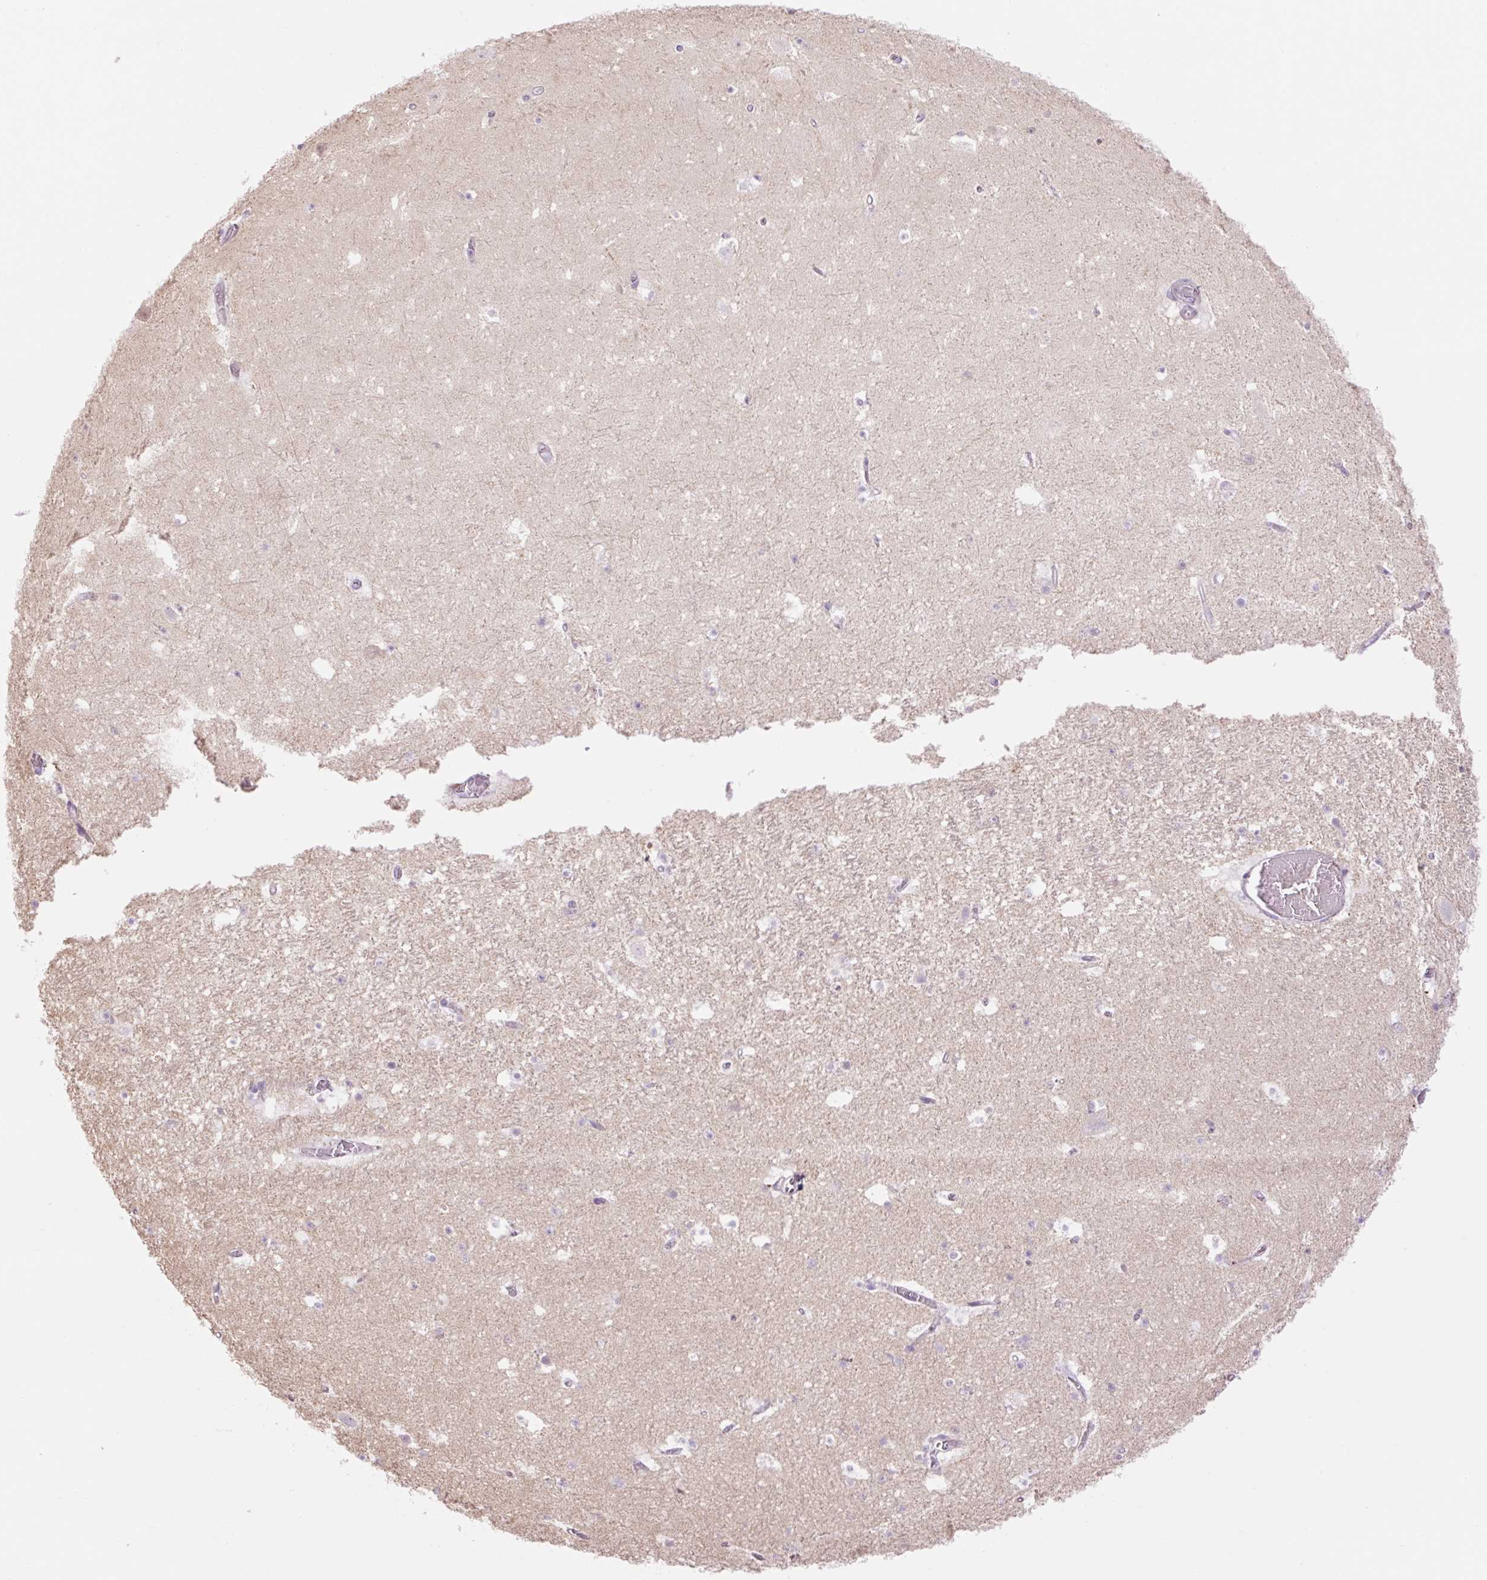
{"staining": {"intensity": "negative", "quantity": "none", "location": "none"}, "tissue": "hippocampus", "cell_type": "Glial cells", "image_type": "normal", "snomed": [{"axis": "morphology", "description": "Normal tissue, NOS"}, {"axis": "topography", "description": "Hippocampus"}], "caption": "A high-resolution image shows immunohistochemistry staining of normal hippocampus, which shows no significant positivity in glial cells.", "gene": "GRID2", "patient": {"sex": "female", "age": 42}}